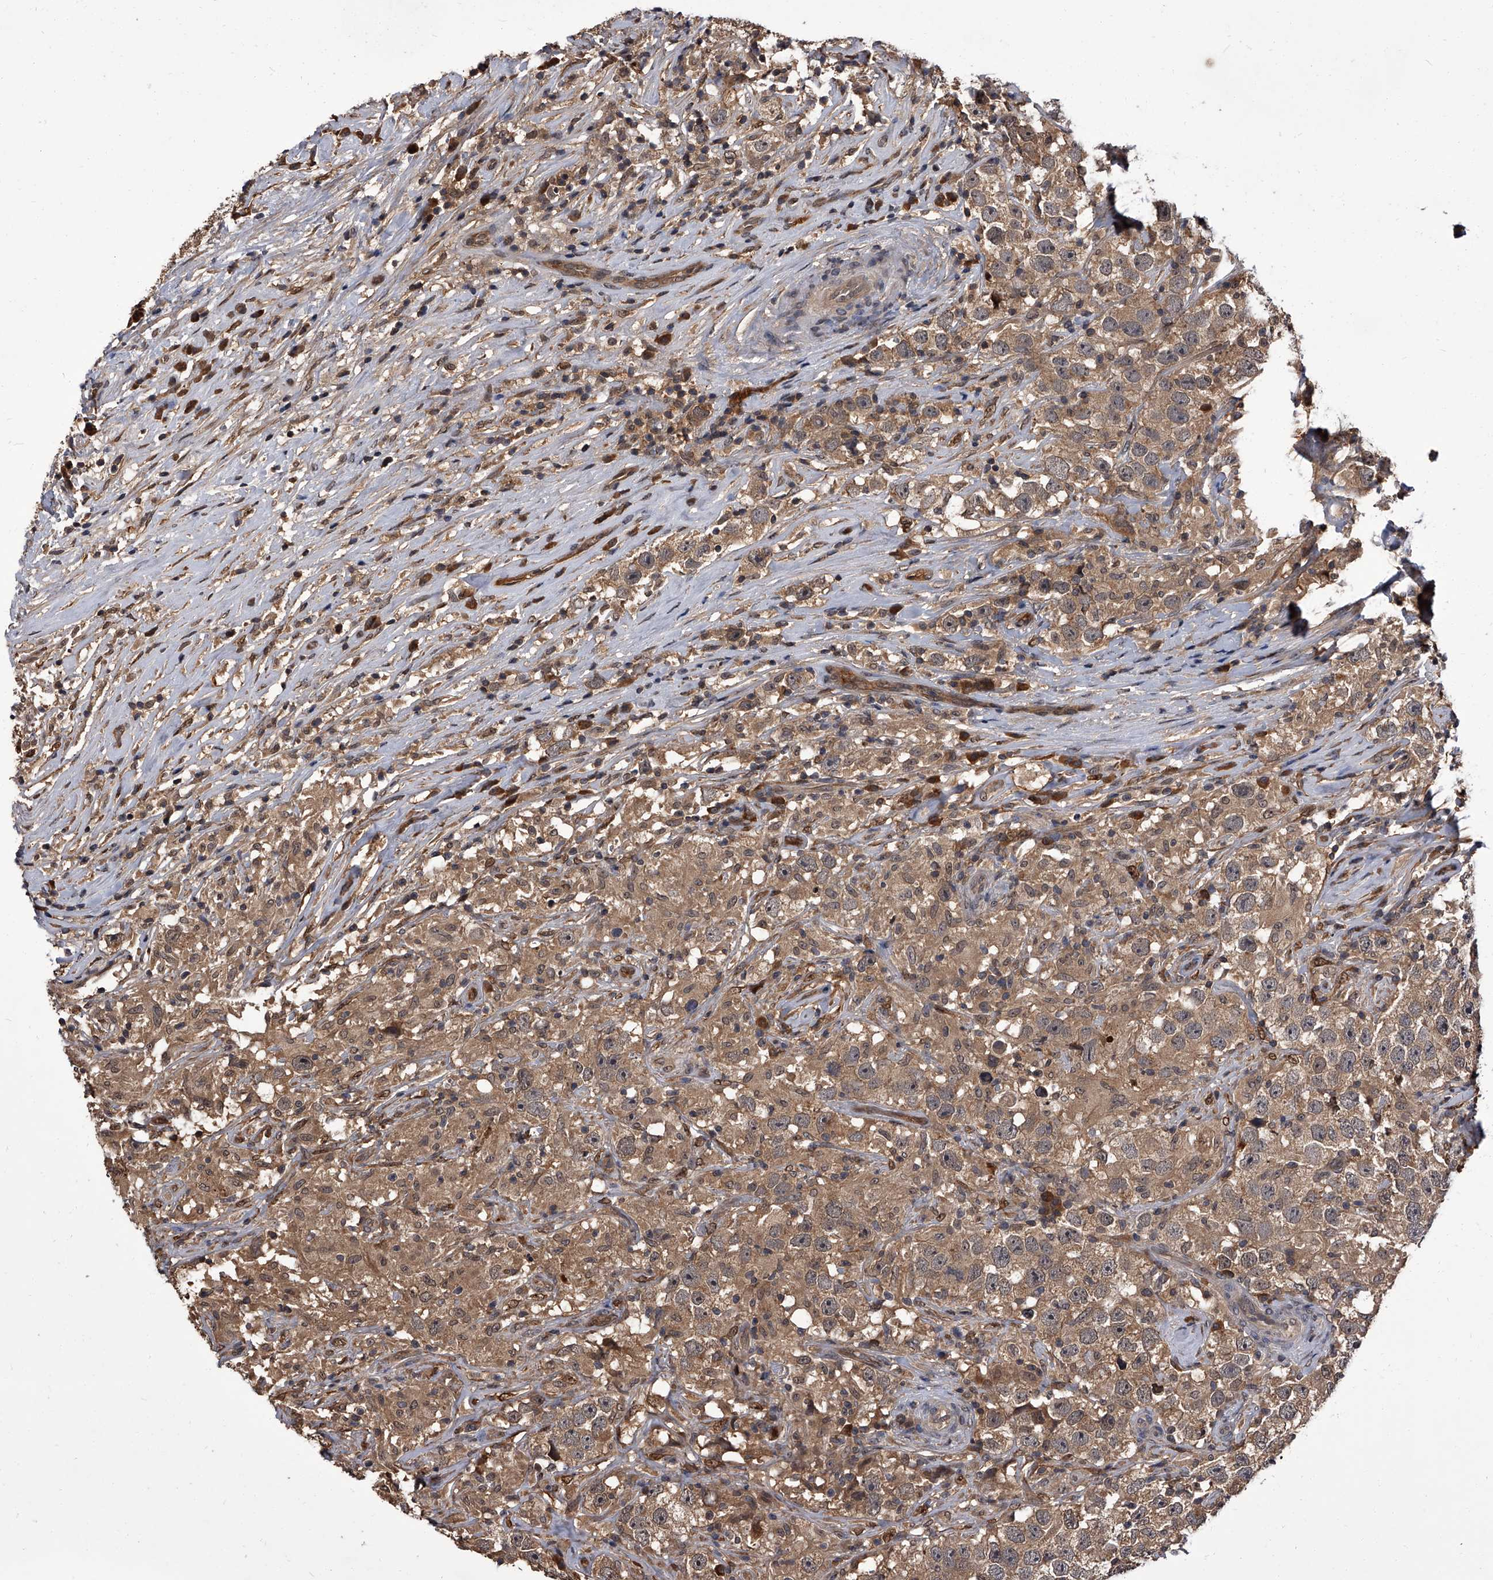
{"staining": {"intensity": "weak", "quantity": ">75%", "location": "cytoplasmic/membranous"}, "tissue": "testis cancer", "cell_type": "Tumor cells", "image_type": "cancer", "snomed": [{"axis": "morphology", "description": "Seminoma, NOS"}, {"axis": "topography", "description": "Testis"}], "caption": "A histopathology image showing weak cytoplasmic/membranous positivity in approximately >75% of tumor cells in seminoma (testis), as visualized by brown immunohistochemical staining.", "gene": "SLC18B1", "patient": {"sex": "male", "age": 49}}